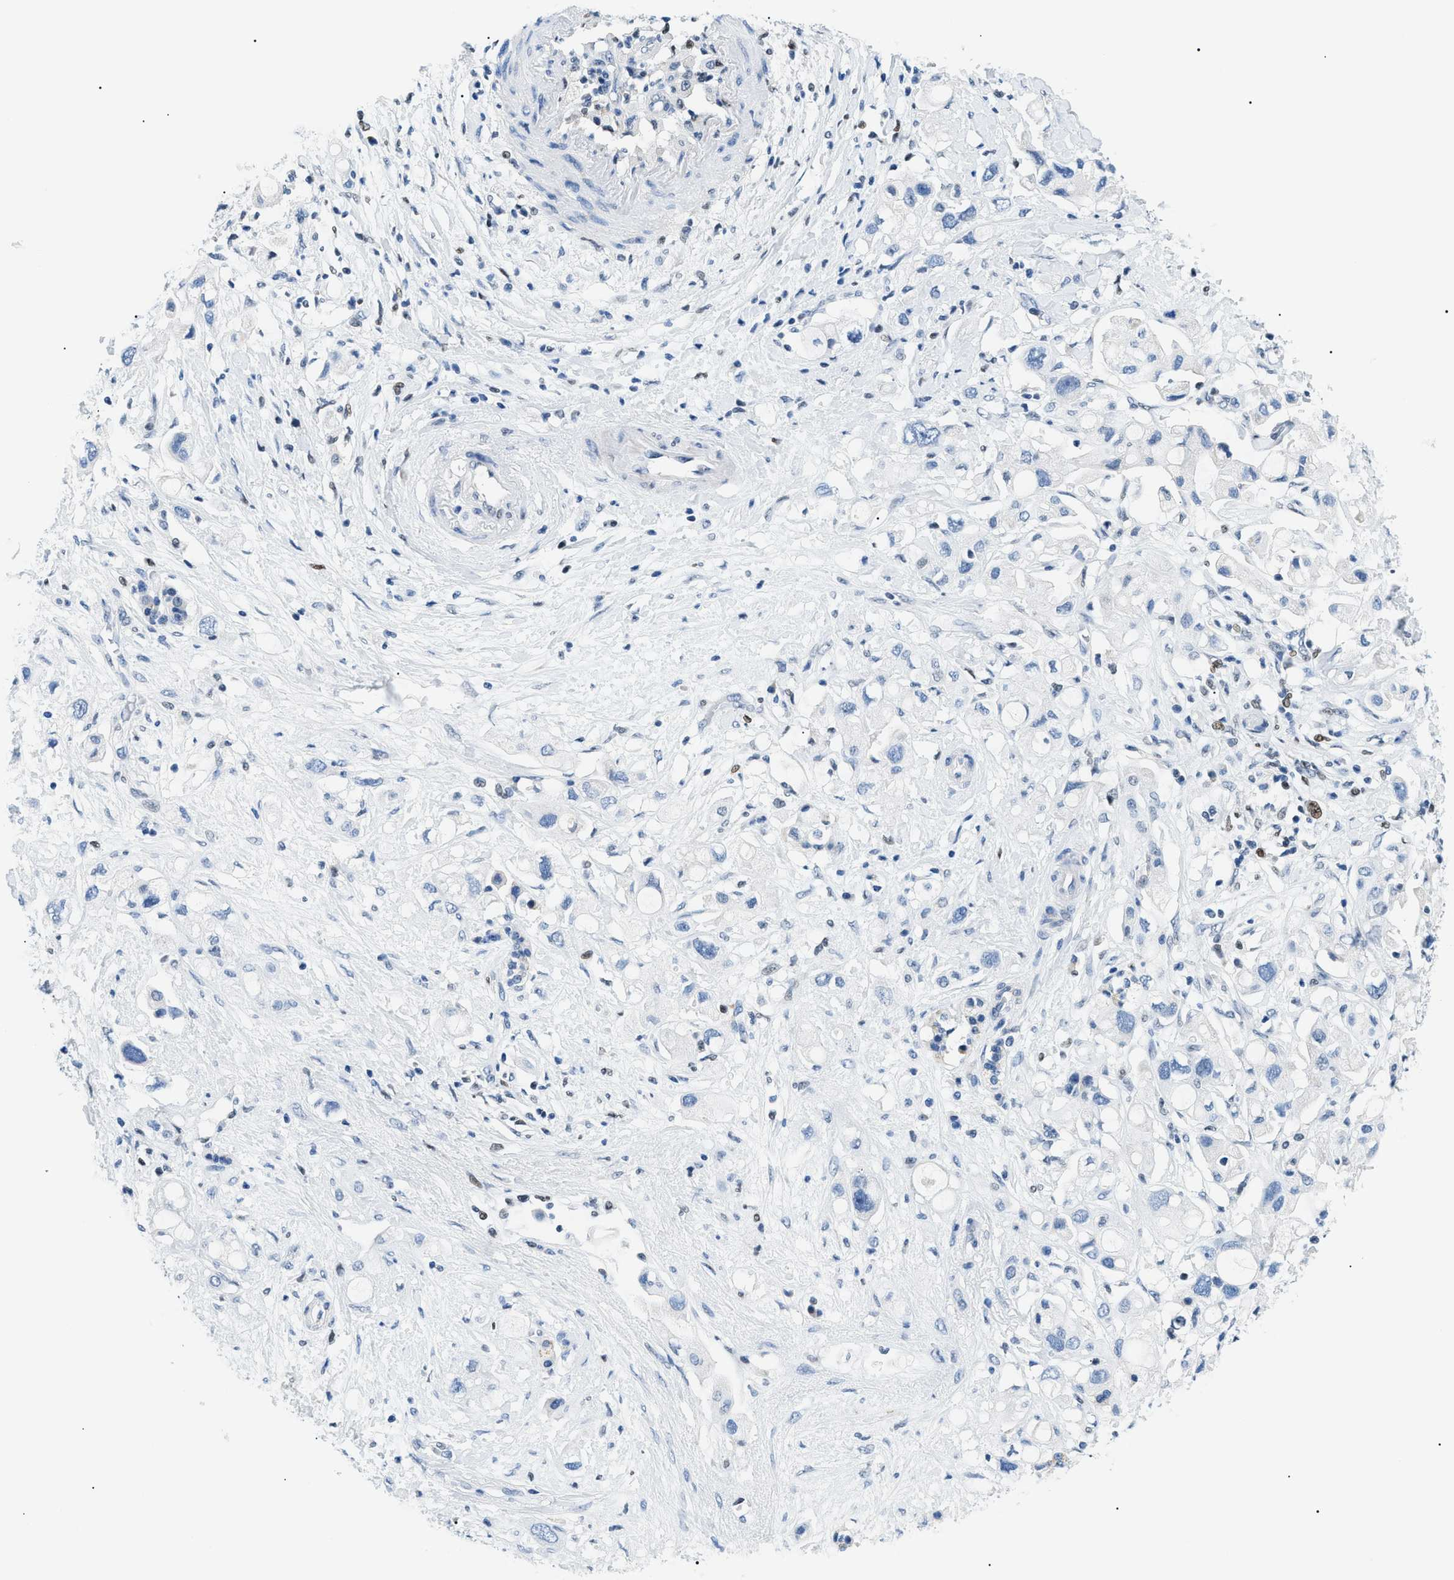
{"staining": {"intensity": "negative", "quantity": "none", "location": "none"}, "tissue": "pancreatic cancer", "cell_type": "Tumor cells", "image_type": "cancer", "snomed": [{"axis": "morphology", "description": "Adenocarcinoma, NOS"}, {"axis": "topography", "description": "Pancreas"}], "caption": "Tumor cells show no significant staining in pancreatic cancer (adenocarcinoma).", "gene": "SMARCC1", "patient": {"sex": "female", "age": 56}}